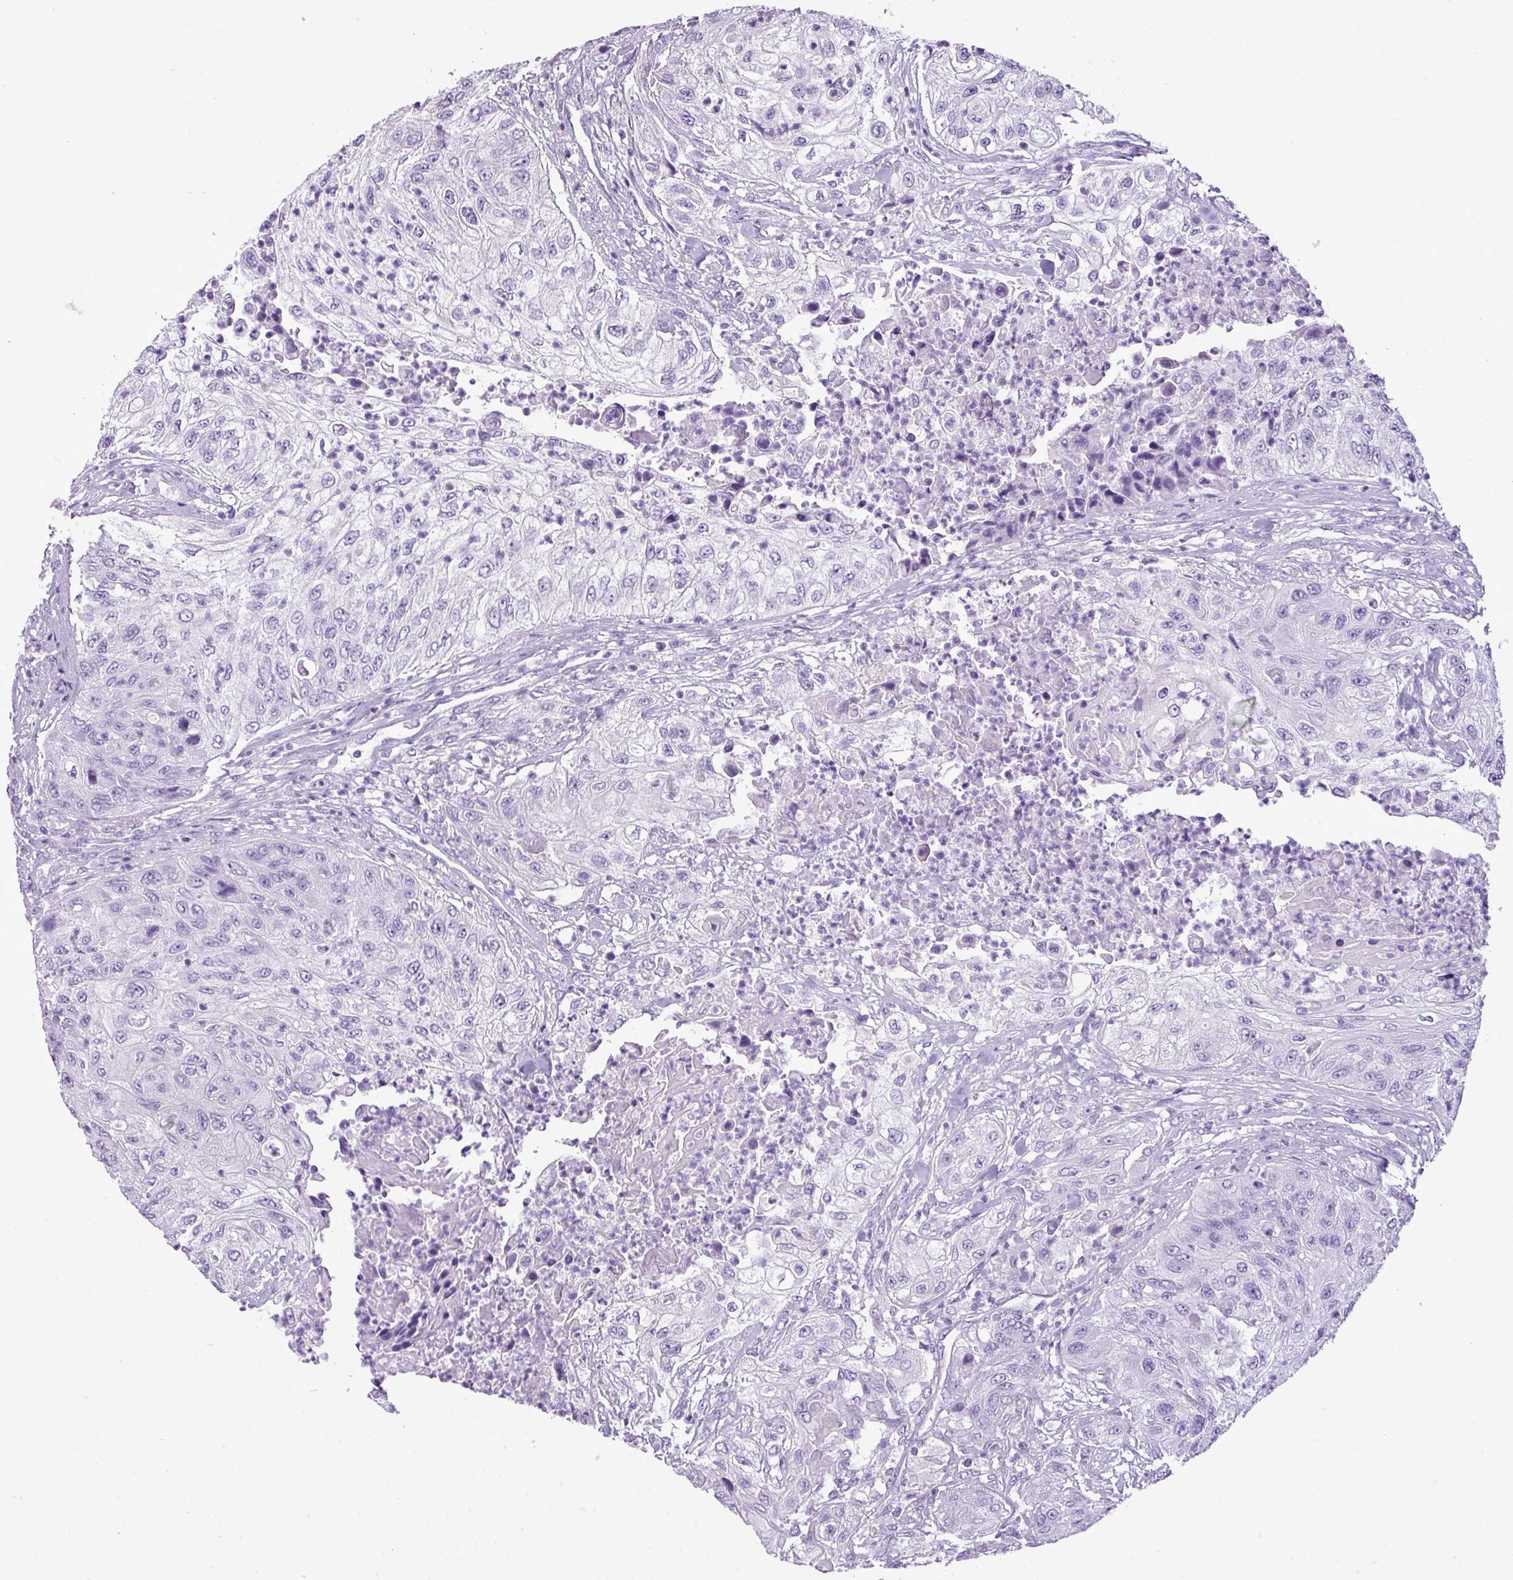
{"staining": {"intensity": "negative", "quantity": "none", "location": "none"}, "tissue": "urothelial cancer", "cell_type": "Tumor cells", "image_type": "cancer", "snomed": [{"axis": "morphology", "description": "Urothelial carcinoma, High grade"}, {"axis": "topography", "description": "Urinary bladder"}], "caption": "Urothelial carcinoma (high-grade) was stained to show a protein in brown. There is no significant staining in tumor cells. (Stains: DAB (3,3'-diaminobenzidine) IHC with hematoxylin counter stain, Microscopy: brightfield microscopy at high magnification).", "gene": "RBMXL2", "patient": {"sex": "female", "age": 60}}